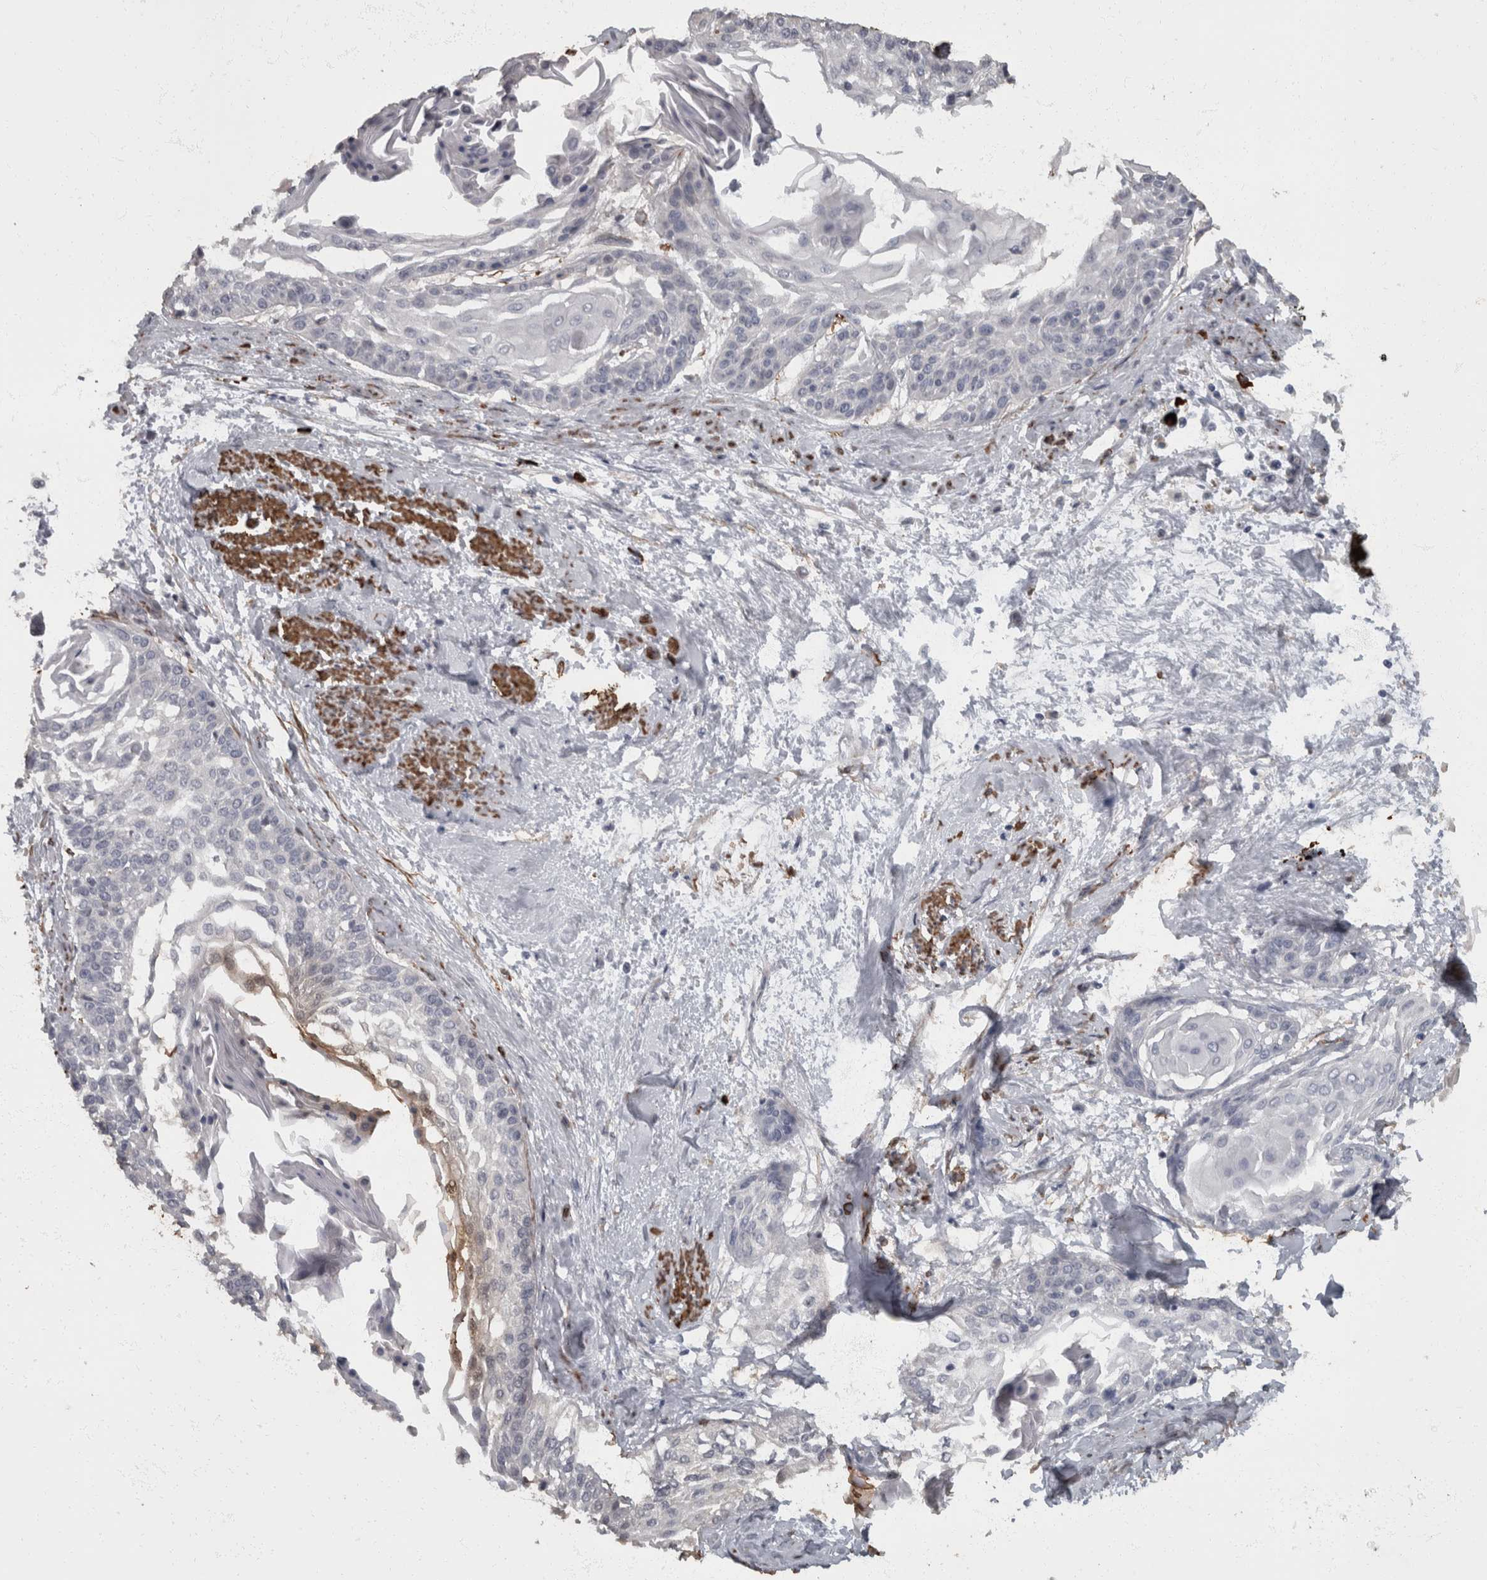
{"staining": {"intensity": "negative", "quantity": "none", "location": "none"}, "tissue": "cervical cancer", "cell_type": "Tumor cells", "image_type": "cancer", "snomed": [{"axis": "morphology", "description": "Squamous cell carcinoma, NOS"}, {"axis": "topography", "description": "Cervix"}], "caption": "Histopathology image shows no significant protein positivity in tumor cells of cervical cancer. (Brightfield microscopy of DAB (3,3'-diaminobenzidine) immunohistochemistry (IHC) at high magnification).", "gene": "MASTL", "patient": {"sex": "female", "age": 57}}